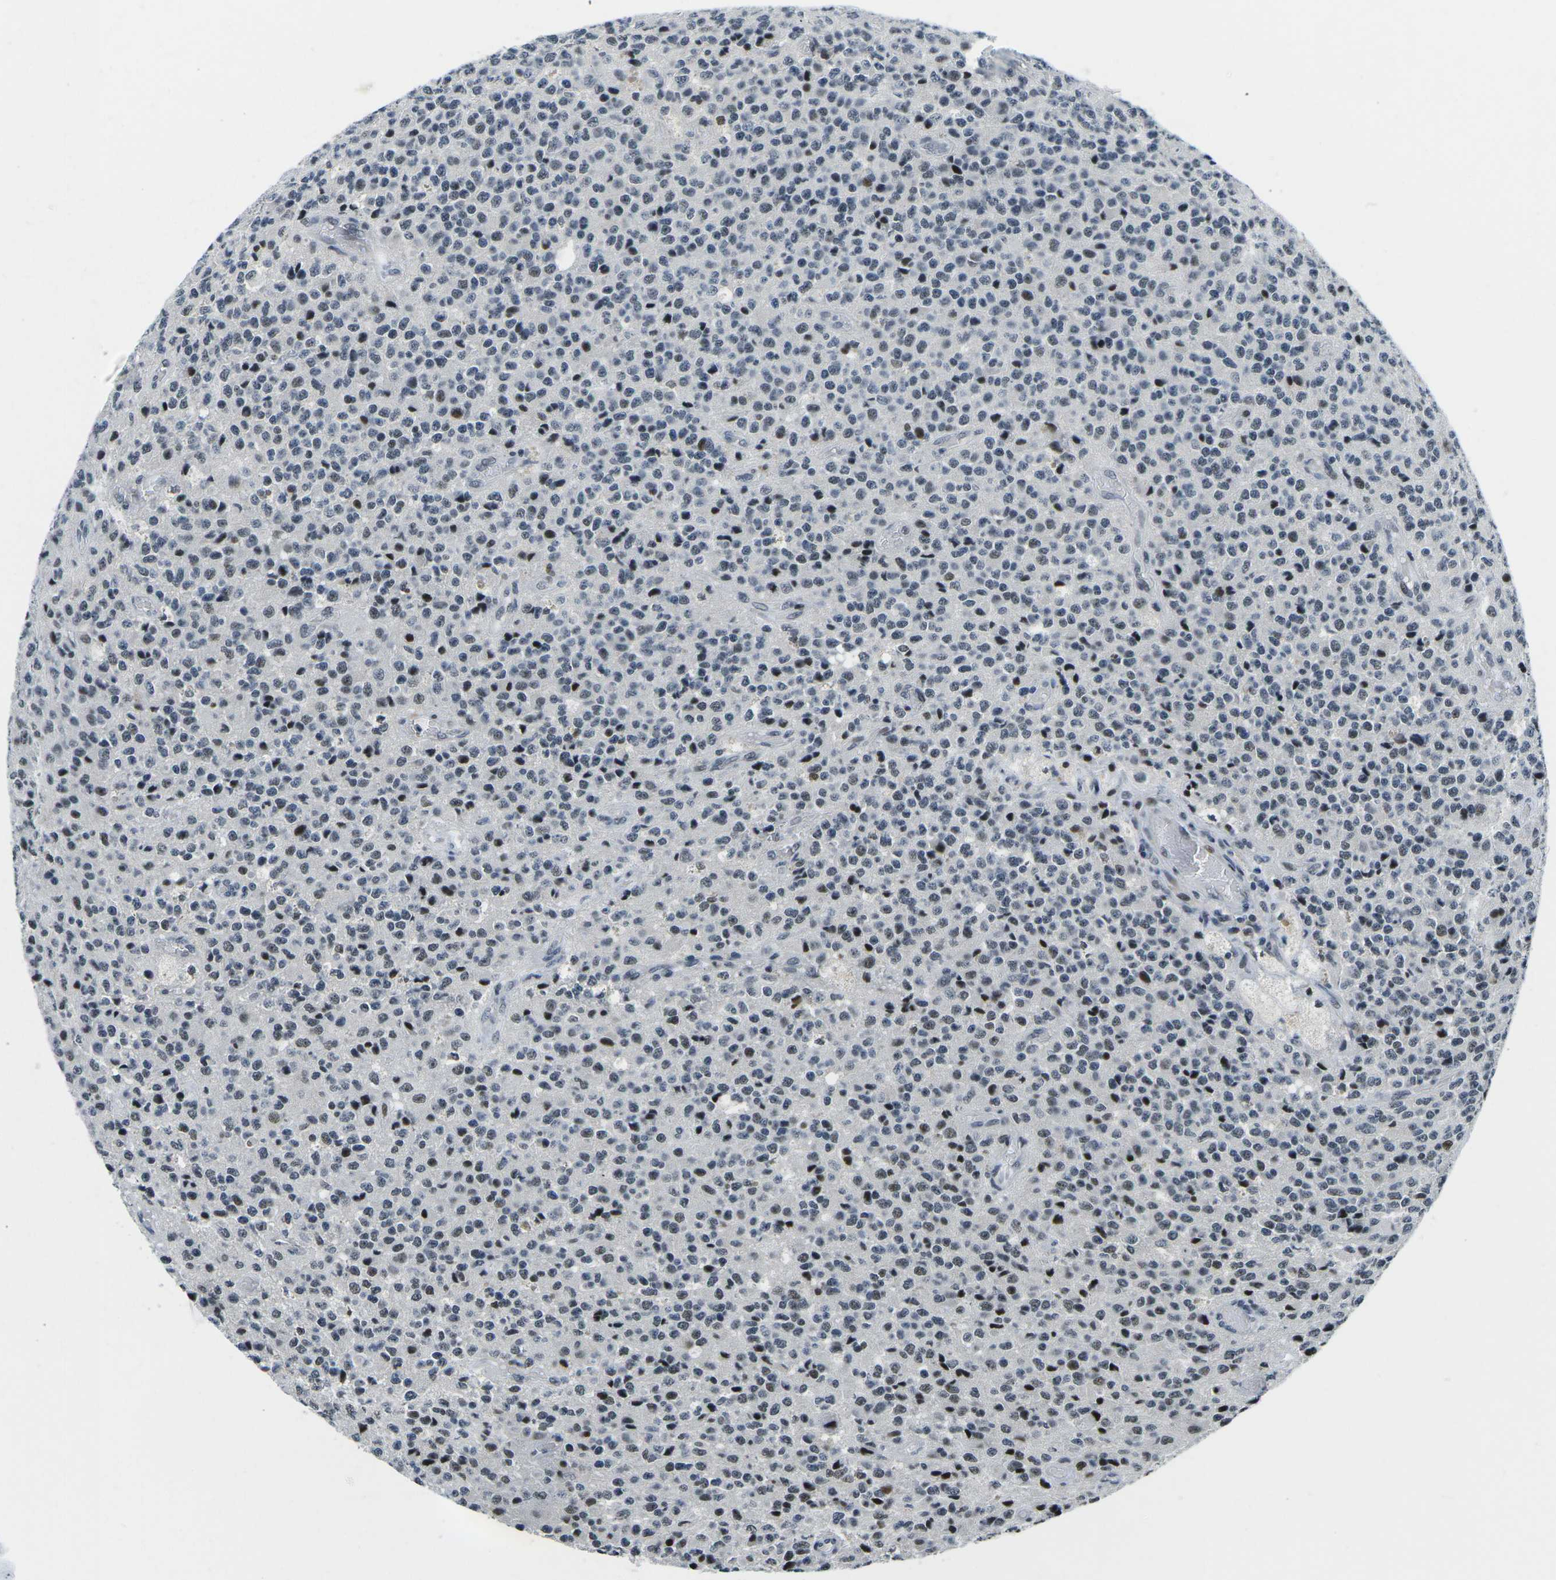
{"staining": {"intensity": "moderate", "quantity": "<25%", "location": "nuclear"}, "tissue": "glioma", "cell_type": "Tumor cells", "image_type": "cancer", "snomed": [{"axis": "morphology", "description": "Glioma, malignant, High grade"}, {"axis": "topography", "description": "pancreas cauda"}], "caption": "Moderate nuclear positivity for a protein is identified in approximately <25% of tumor cells of glioma using immunohistochemistry (IHC).", "gene": "PRPF8", "patient": {"sex": "male", "age": 60}}